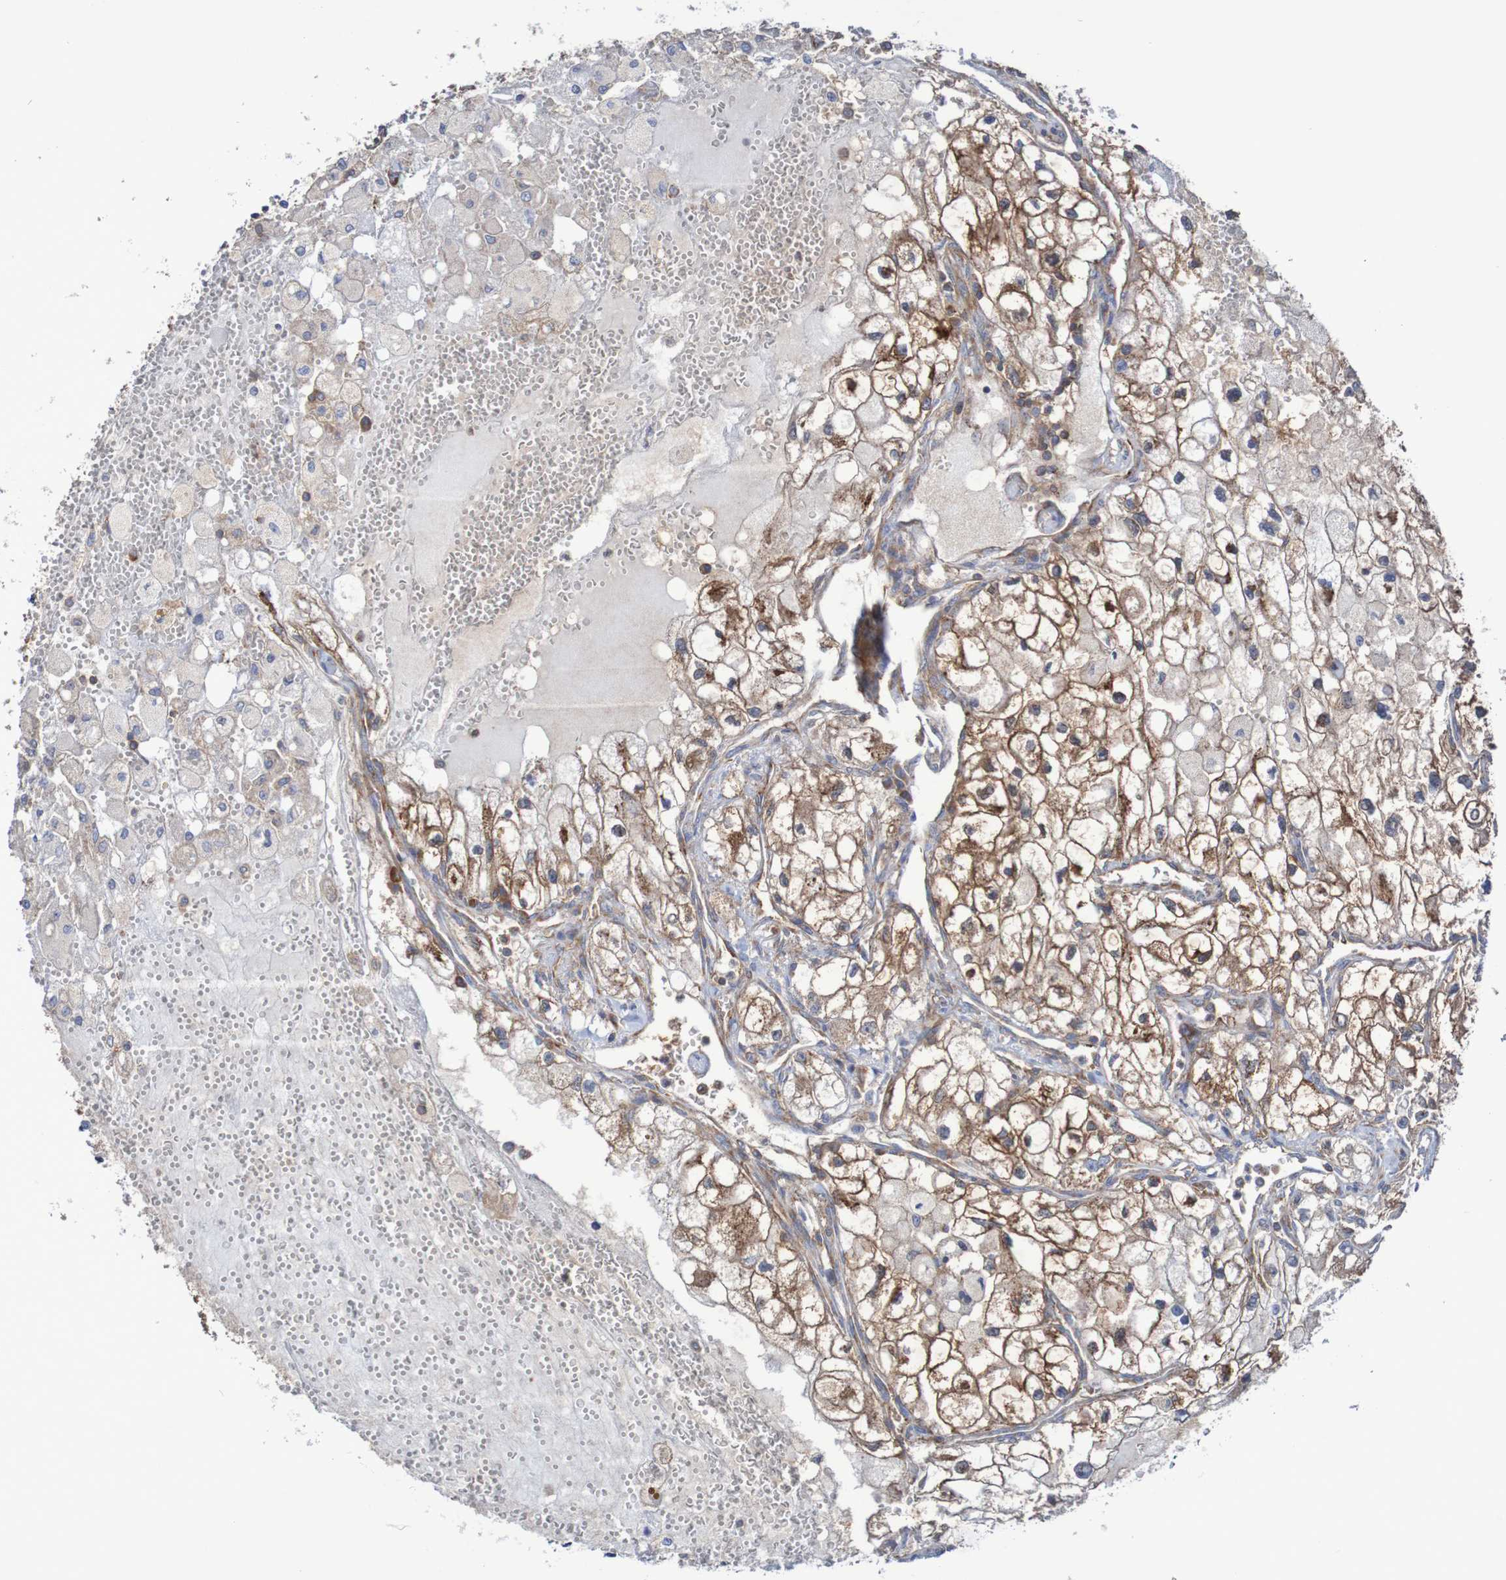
{"staining": {"intensity": "moderate", "quantity": ">75%", "location": "cytoplasmic/membranous"}, "tissue": "renal cancer", "cell_type": "Tumor cells", "image_type": "cancer", "snomed": [{"axis": "morphology", "description": "Adenocarcinoma, NOS"}, {"axis": "topography", "description": "Kidney"}], "caption": "Human renal adenocarcinoma stained with a protein marker demonstrates moderate staining in tumor cells.", "gene": "FXR2", "patient": {"sex": "female", "age": 70}}